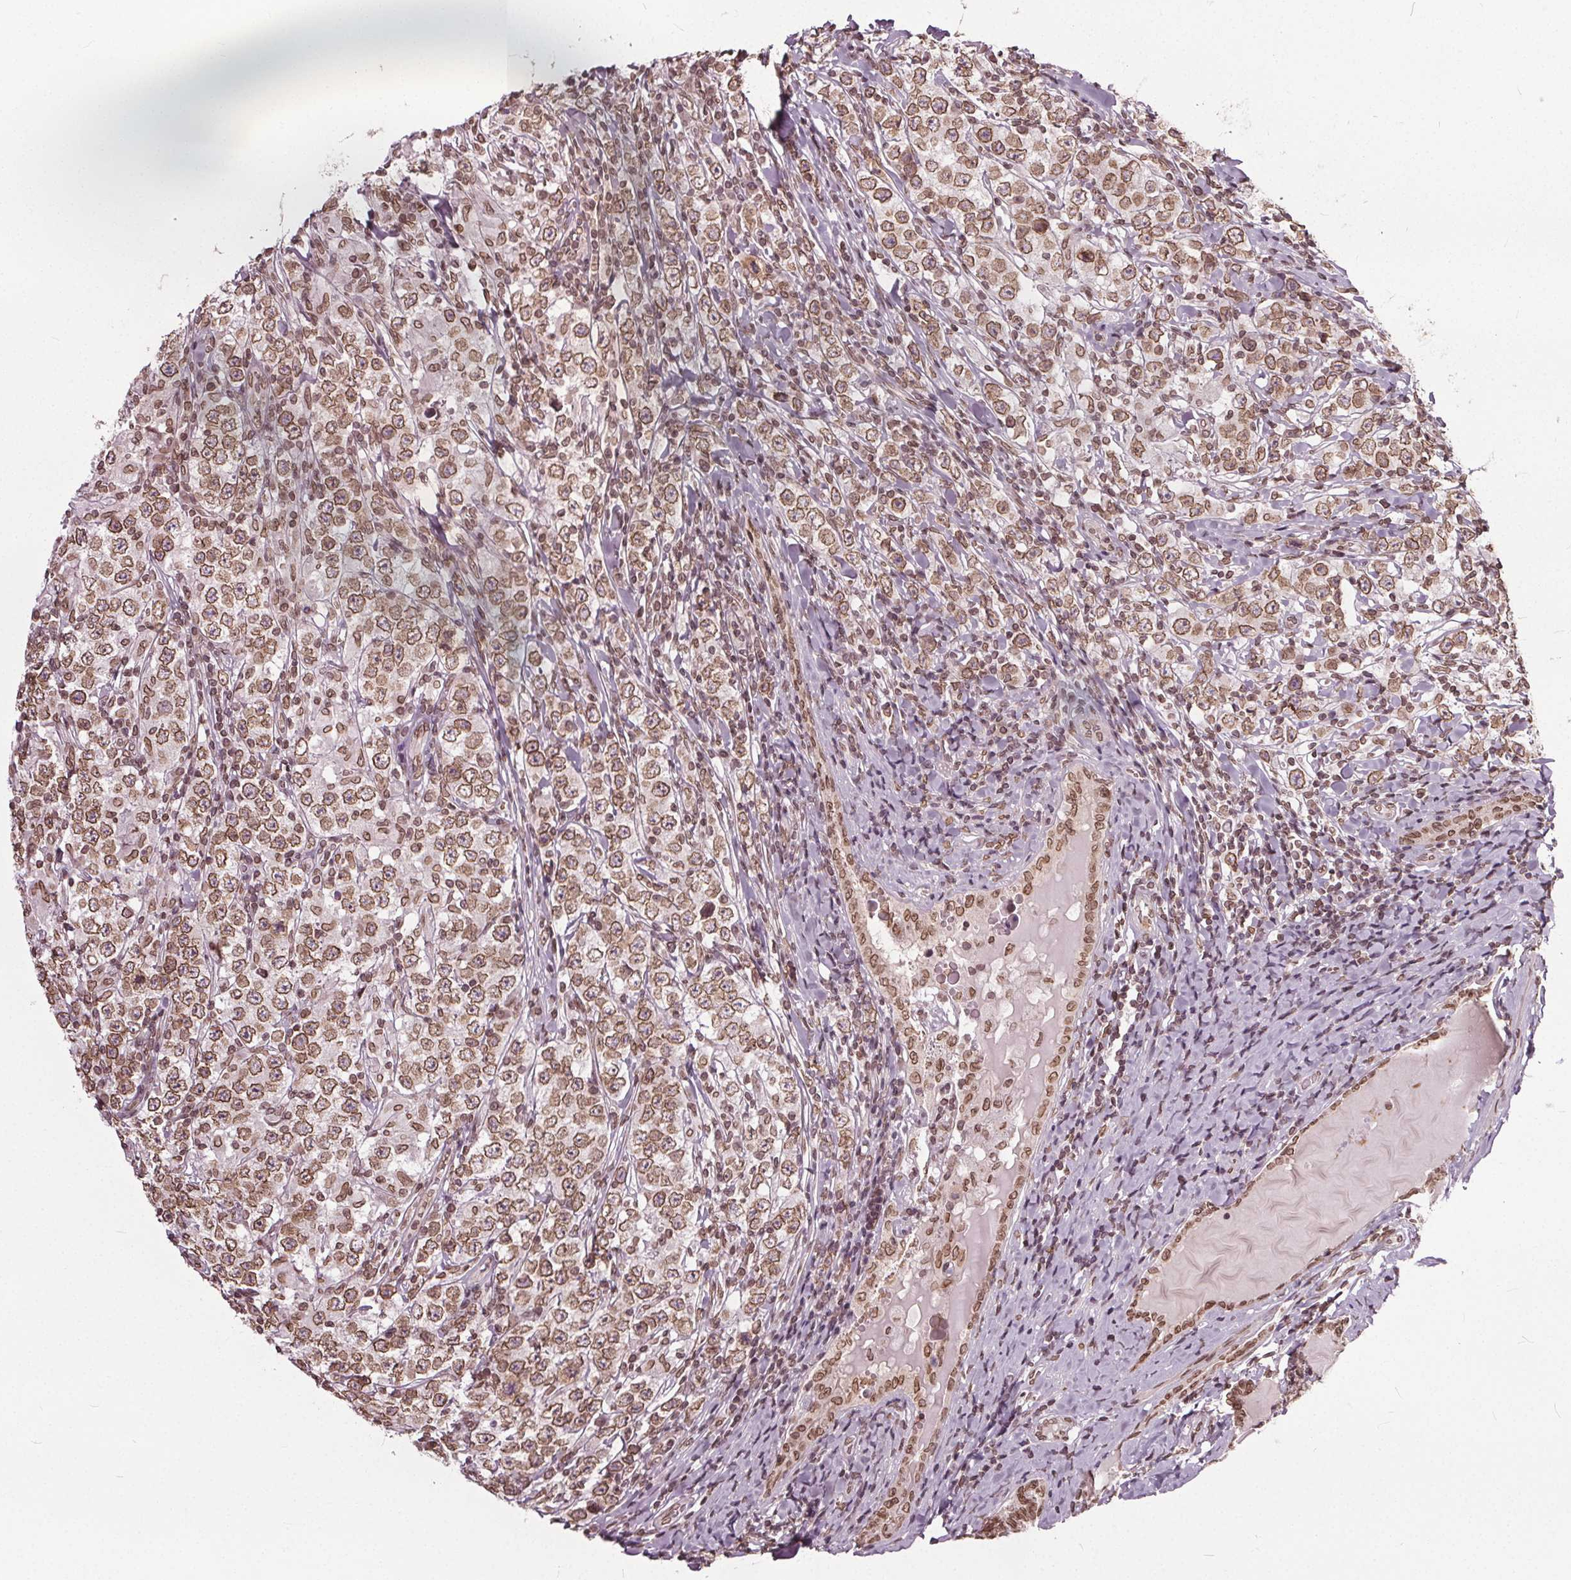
{"staining": {"intensity": "moderate", "quantity": ">75%", "location": "cytoplasmic/membranous,nuclear"}, "tissue": "testis cancer", "cell_type": "Tumor cells", "image_type": "cancer", "snomed": [{"axis": "morphology", "description": "Seminoma, NOS"}, {"axis": "morphology", "description": "Carcinoma, Embryonal, NOS"}, {"axis": "topography", "description": "Testis"}], "caption": "DAB (3,3'-diaminobenzidine) immunohistochemical staining of testis cancer exhibits moderate cytoplasmic/membranous and nuclear protein positivity in about >75% of tumor cells.", "gene": "TTC39C", "patient": {"sex": "male", "age": 41}}